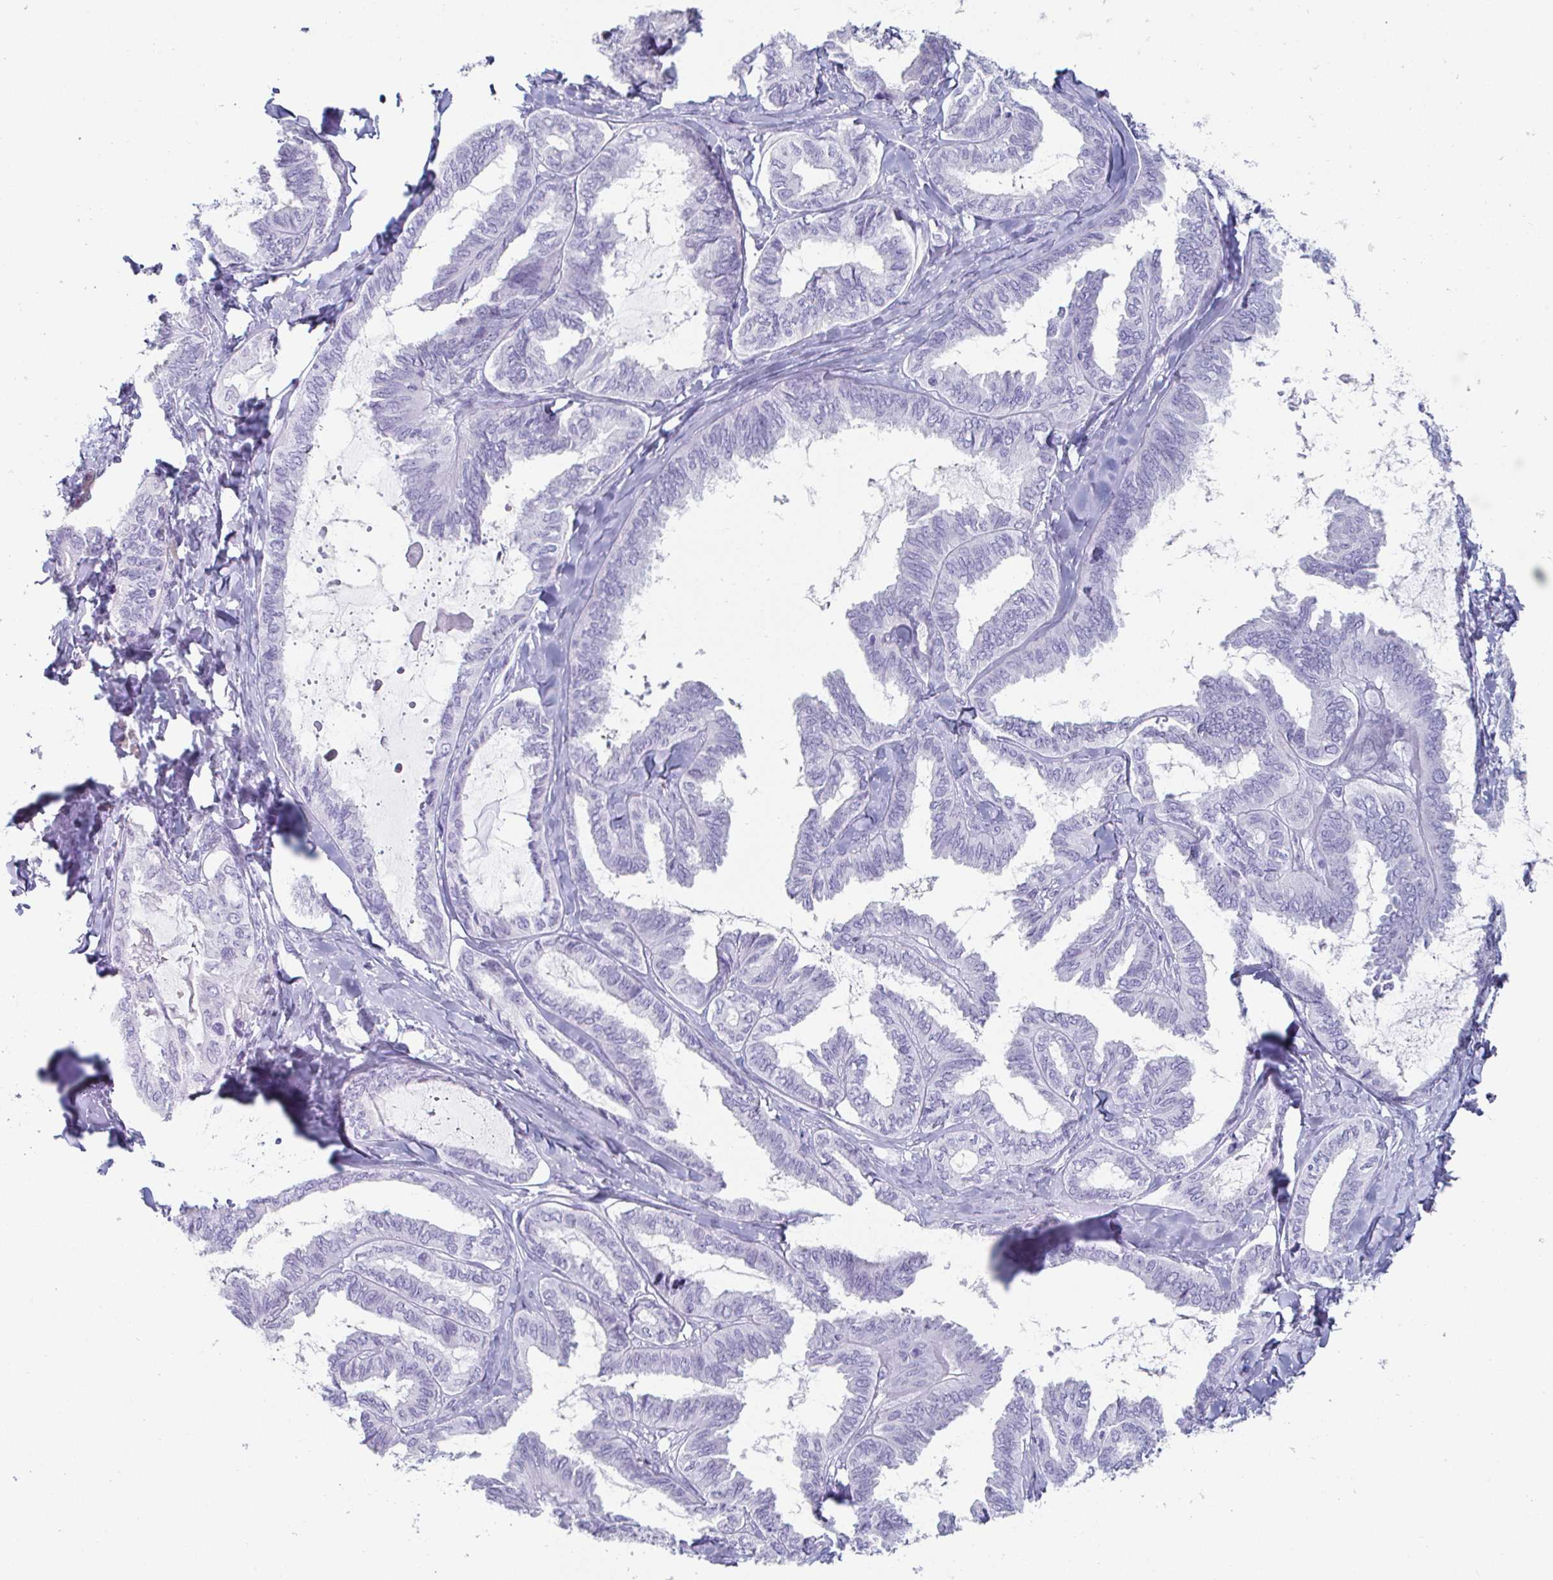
{"staining": {"intensity": "negative", "quantity": "none", "location": "none"}, "tissue": "ovarian cancer", "cell_type": "Tumor cells", "image_type": "cancer", "snomed": [{"axis": "morphology", "description": "Carcinoma, endometroid"}, {"axis": "topography", "description": "Ovary"}], "caption": "IHC photomicrograph of neoplastic tissue: human ovarian cancer (endometroid carcinoma) stained with DAB exhibits no significant protein staining in tumor cells.", "gene": "CREG2", "patient": {"sex": "female", "age": 70}}